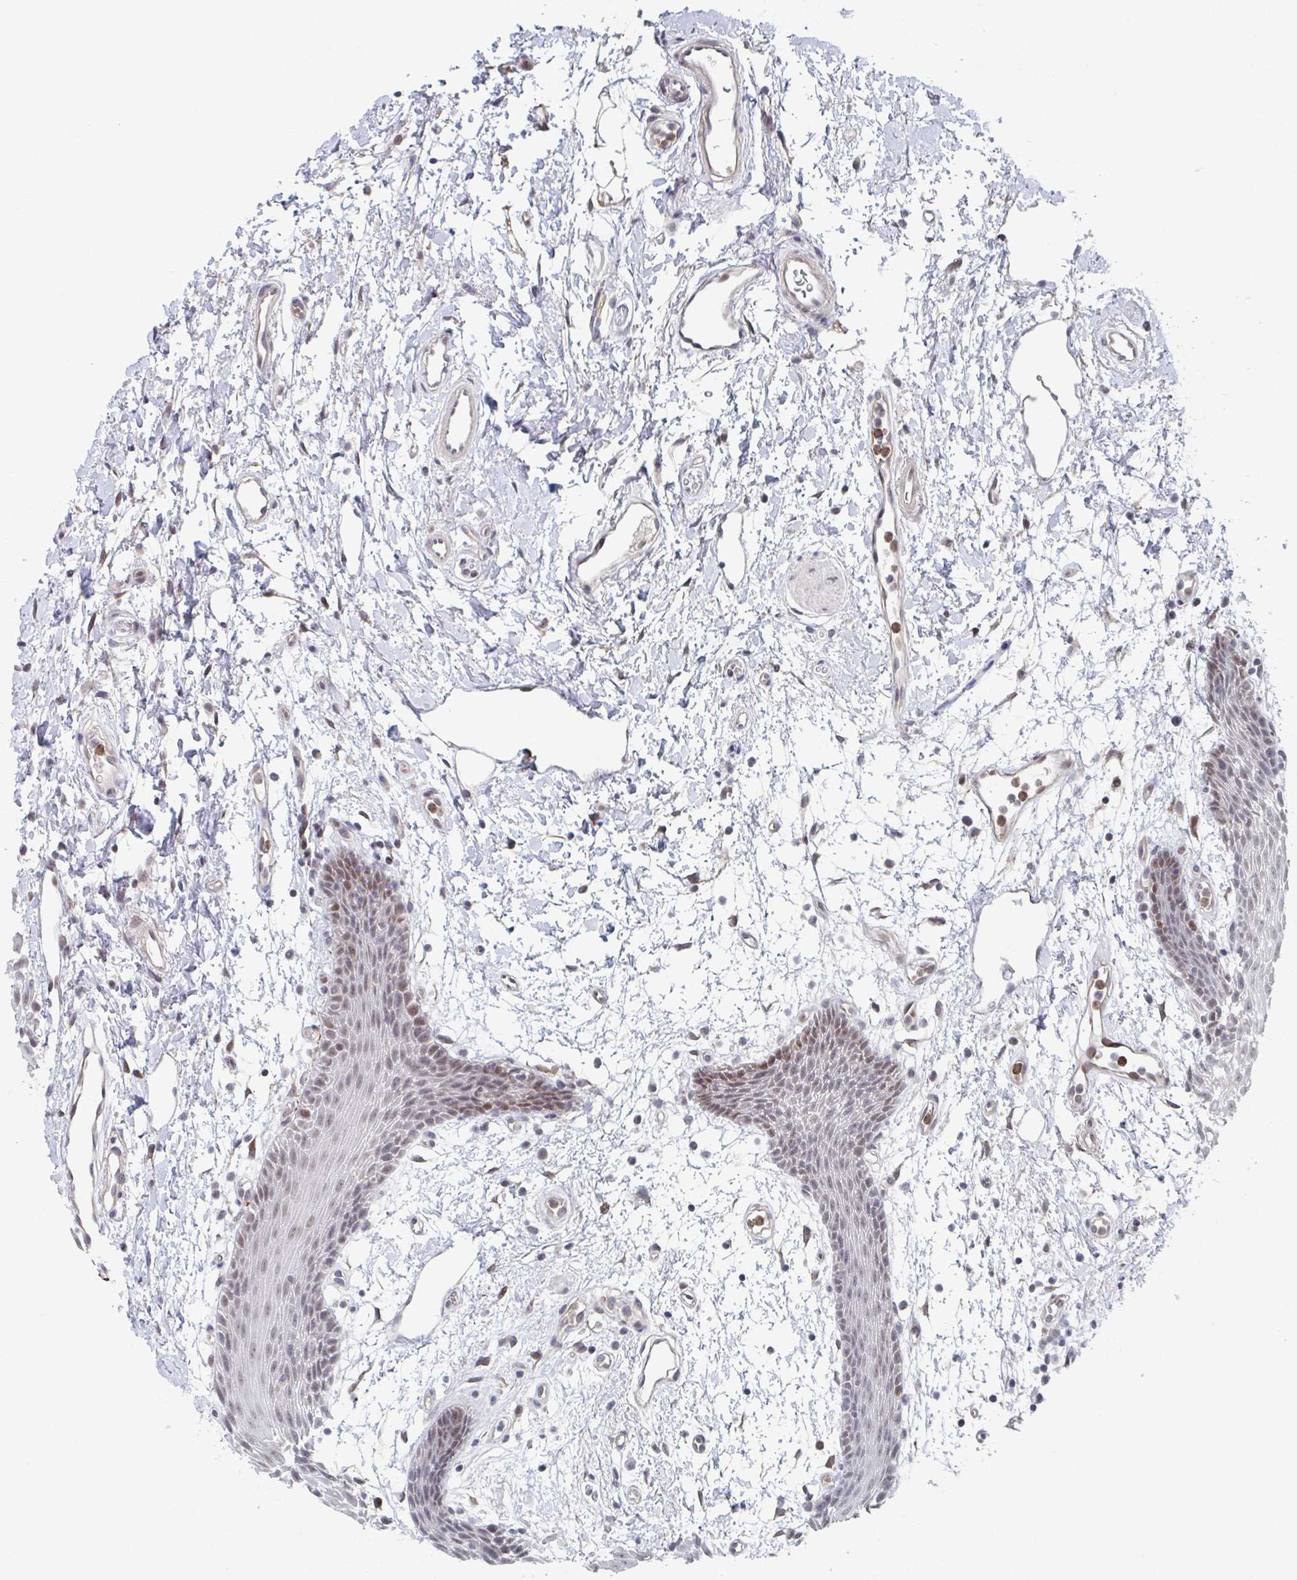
{"staining": {"intensity": "moderate", "quantity": "25%-75%", "location": "nuclear"}, "tissue": "oral mucosa", "cell_type": "Squamous epithelial cells", "image_type": "normal", "snomed": [{"axis": "morphology", "description": "Normal tissue, NOS"}, {"axis": "topography", "description": "Oral tissue"}], "caption": "DAB (3,3'-diaminobenzidine) immunohistochemical staining of unremarkable human oral mucosa exhibits moderate nuclear protein positivity in approximately 25%-75% of squamous epithelial cells. (DAB (3,3'-diaminobenzidine) IHC with brightfield microscopy, high magnification).", "gene": "RNF212", "patient": {"sex": "female", "age": 59}}